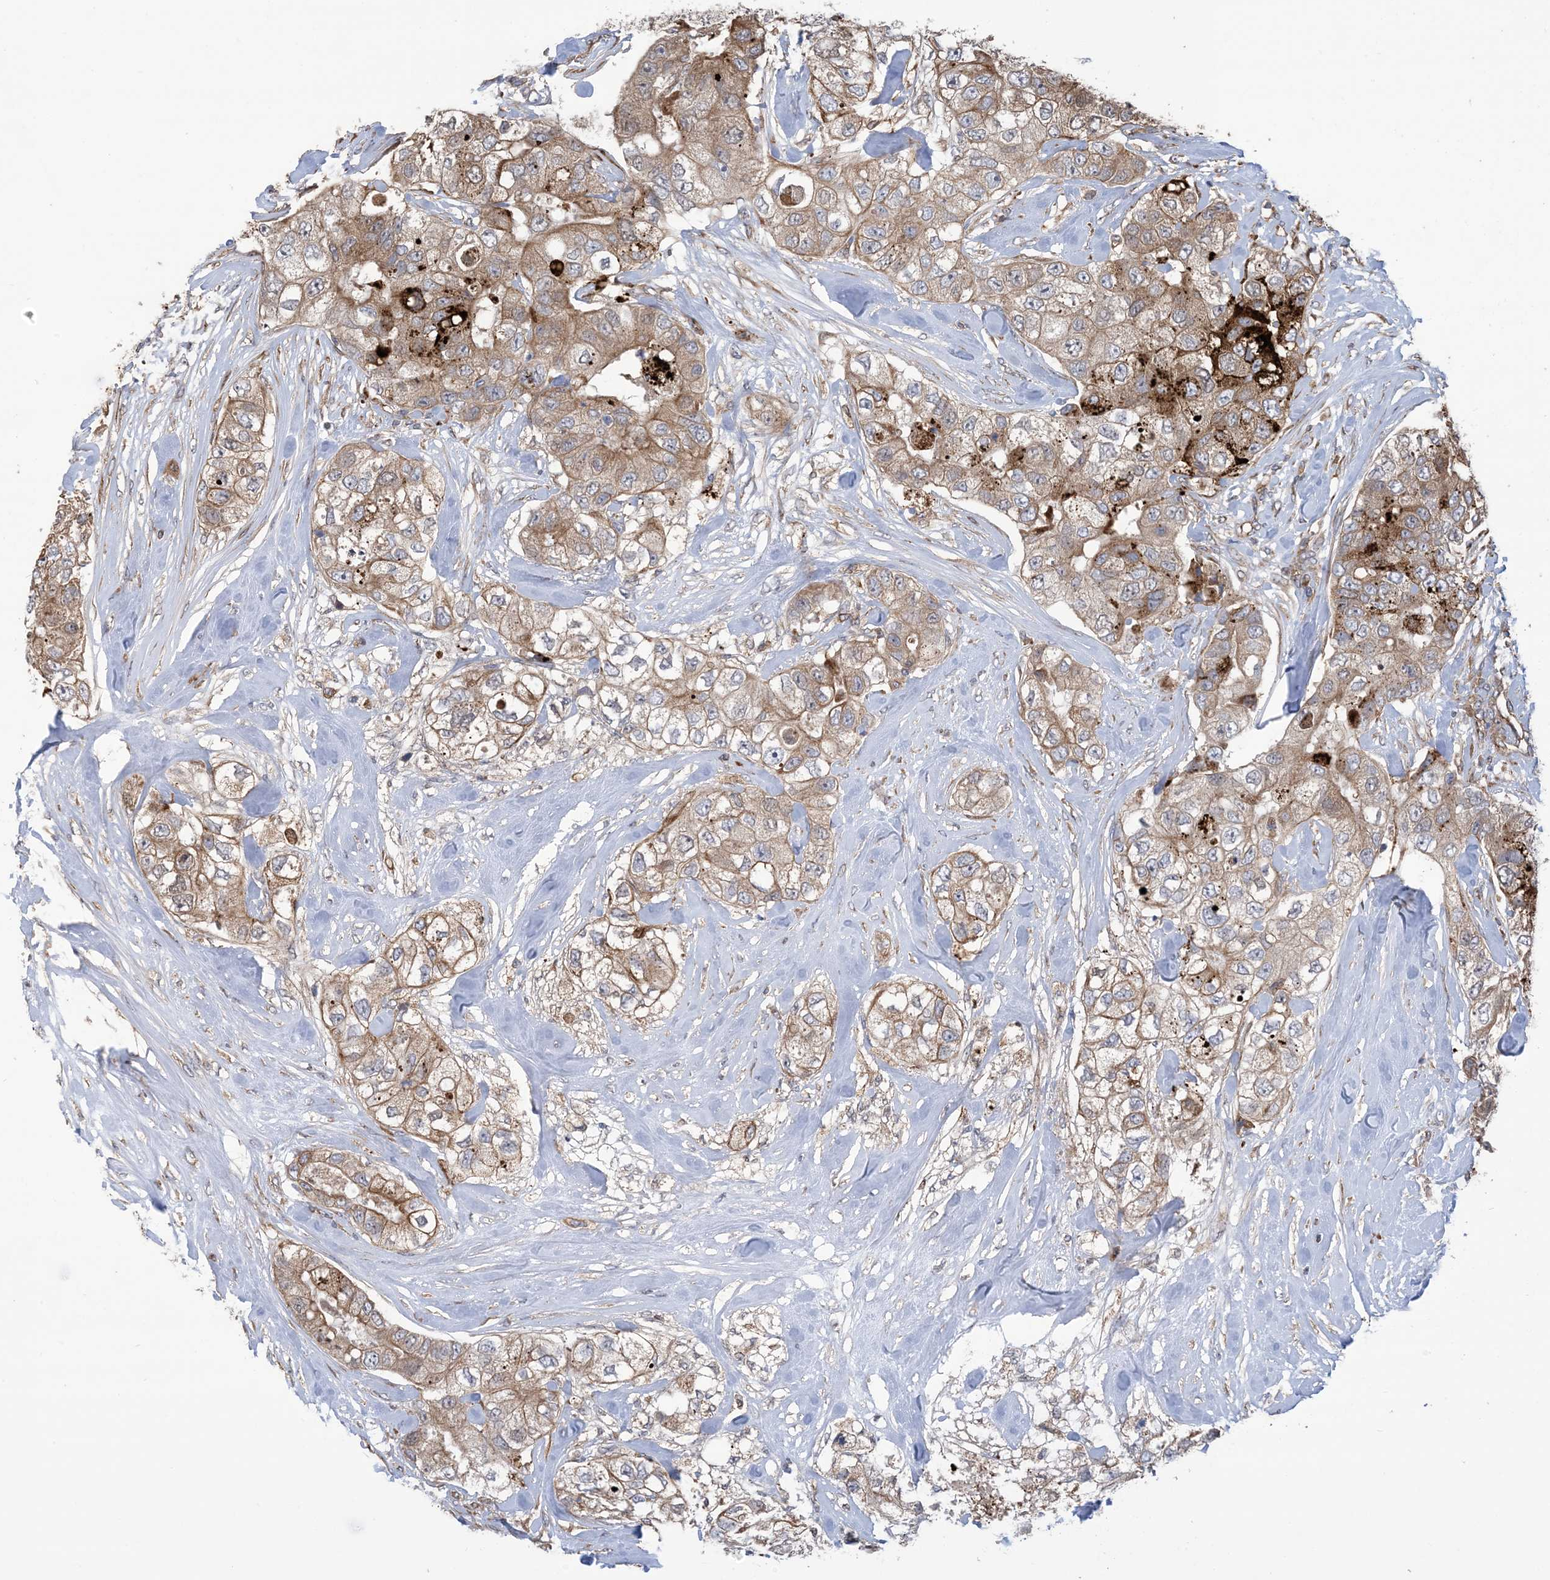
{"staining": {"intensity": "moderate", "quantity": ">75%", "location": "cytoplasmic/membranous"}, "tissue": "breast cancer", "cell_type": "Tumor cells", "image_type": "cancer", "snomed": [{"axis": "morphology", "description": "Duct carcinoma"}, {"axis": "topography", "description": "Breast"}], "caption": "Breast cancer (intraductal carcinoma) tissue exhibits moderate cytoplasmic/membranous positivity in approximately >75% of tumor cells", "gene": "CLEC16A", "patient": {"sex": "female", "age": 62}}